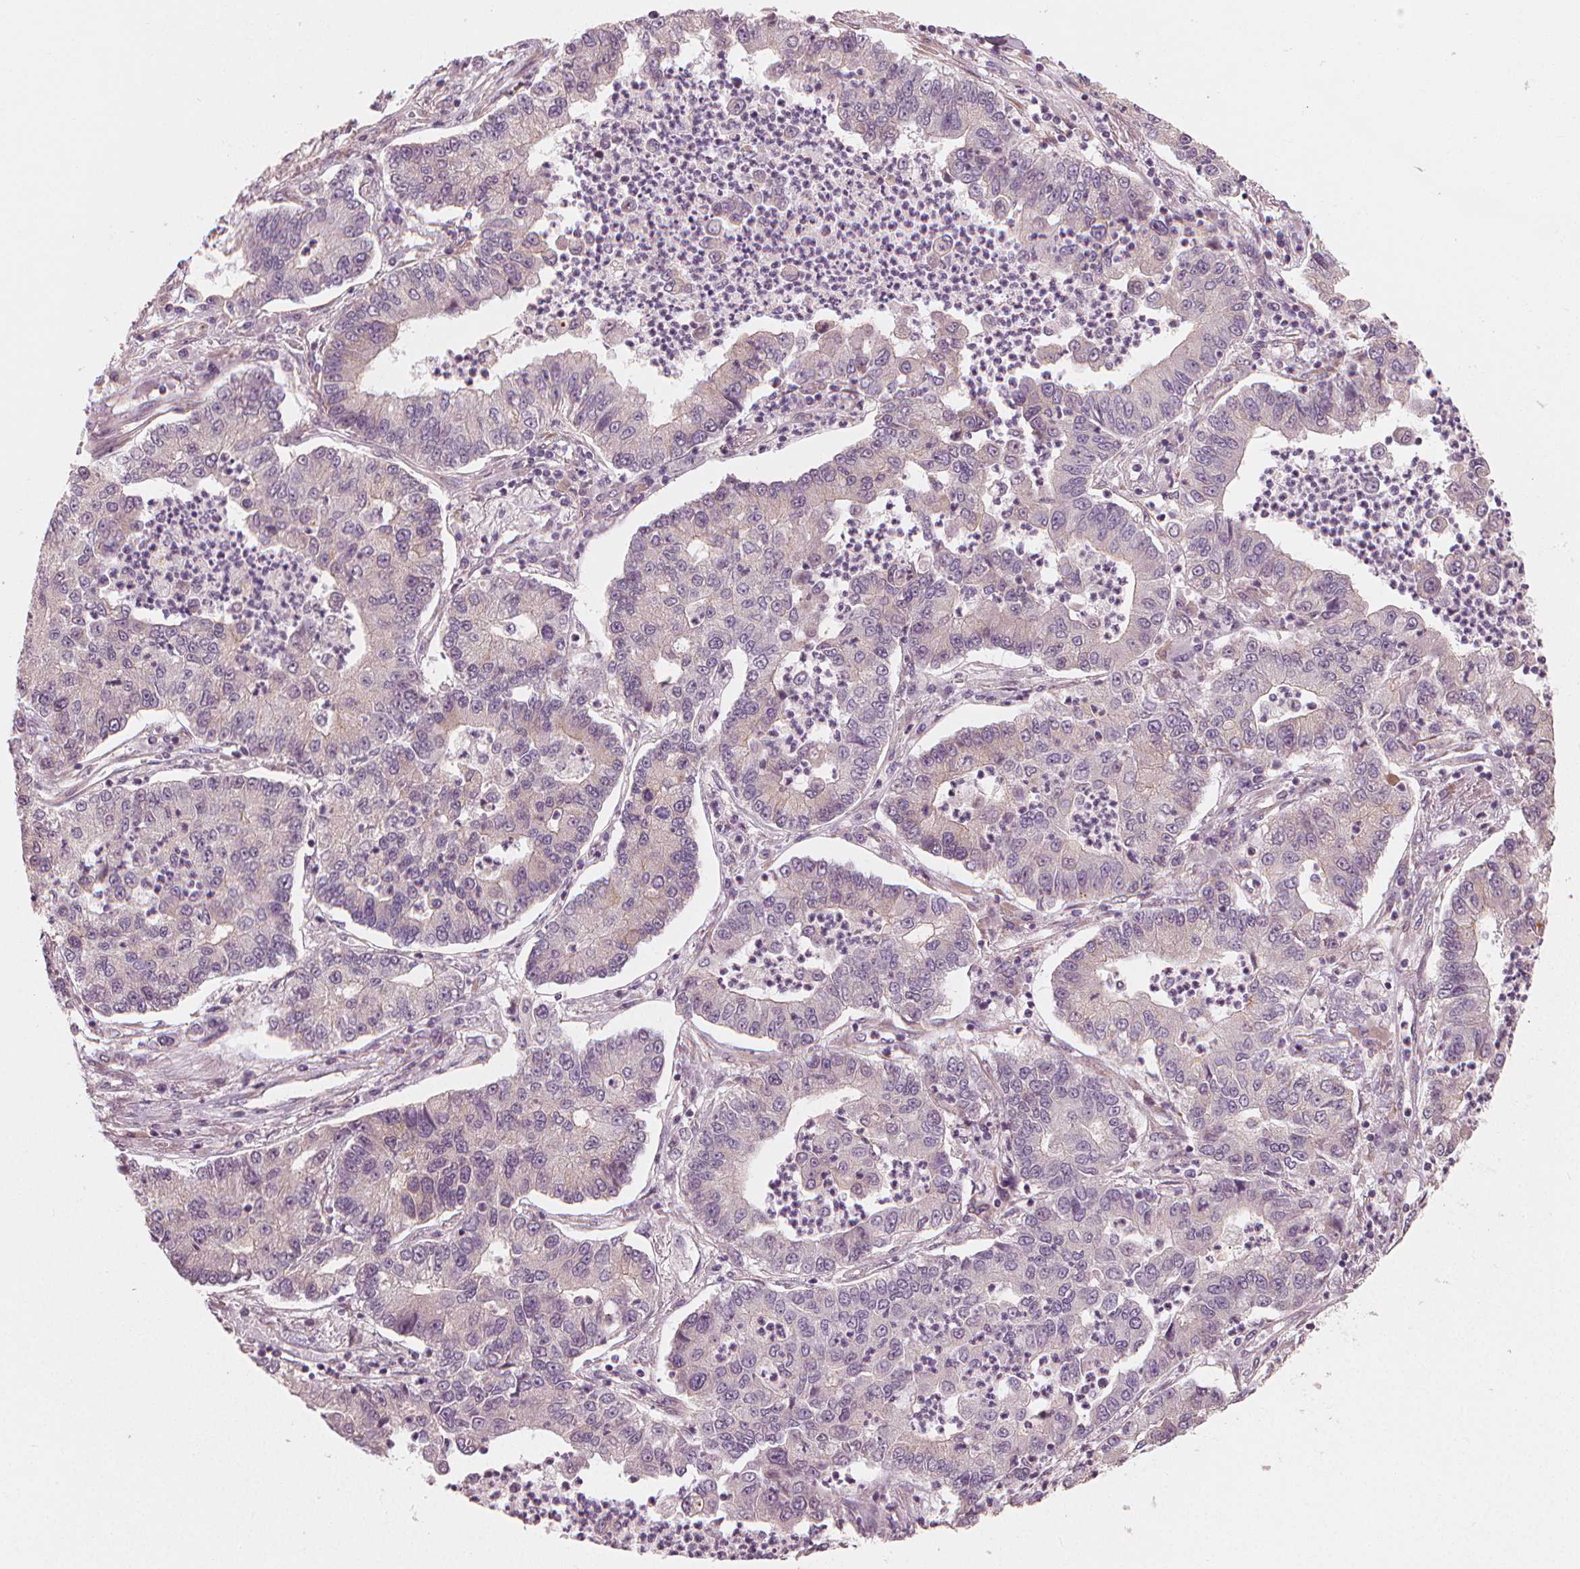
{"staining": {"intensity": "negative", "quantity": "none", "location": "none"}, "tissue": "lung cancer", "cell_type": "Tumor cells", "image_type": "cancer", "snomed": [{"axis": "morphology", "description": "Adenocarcinoma, NOS"}, {"axis": "topography", "description": "Lung"}], "caption": "There is no significant positivity in tumor cells of lung cancer (adenocarcinoma). The staining was performed using DAB (3,3'-diaminobenzidine) to visualize the protein expression in brown, while the nuclei were stained in blue with hematoxylin (Magnification: 20x).", "gene": "CLBA1", "patient": {"sex": "female", "age": 57}}